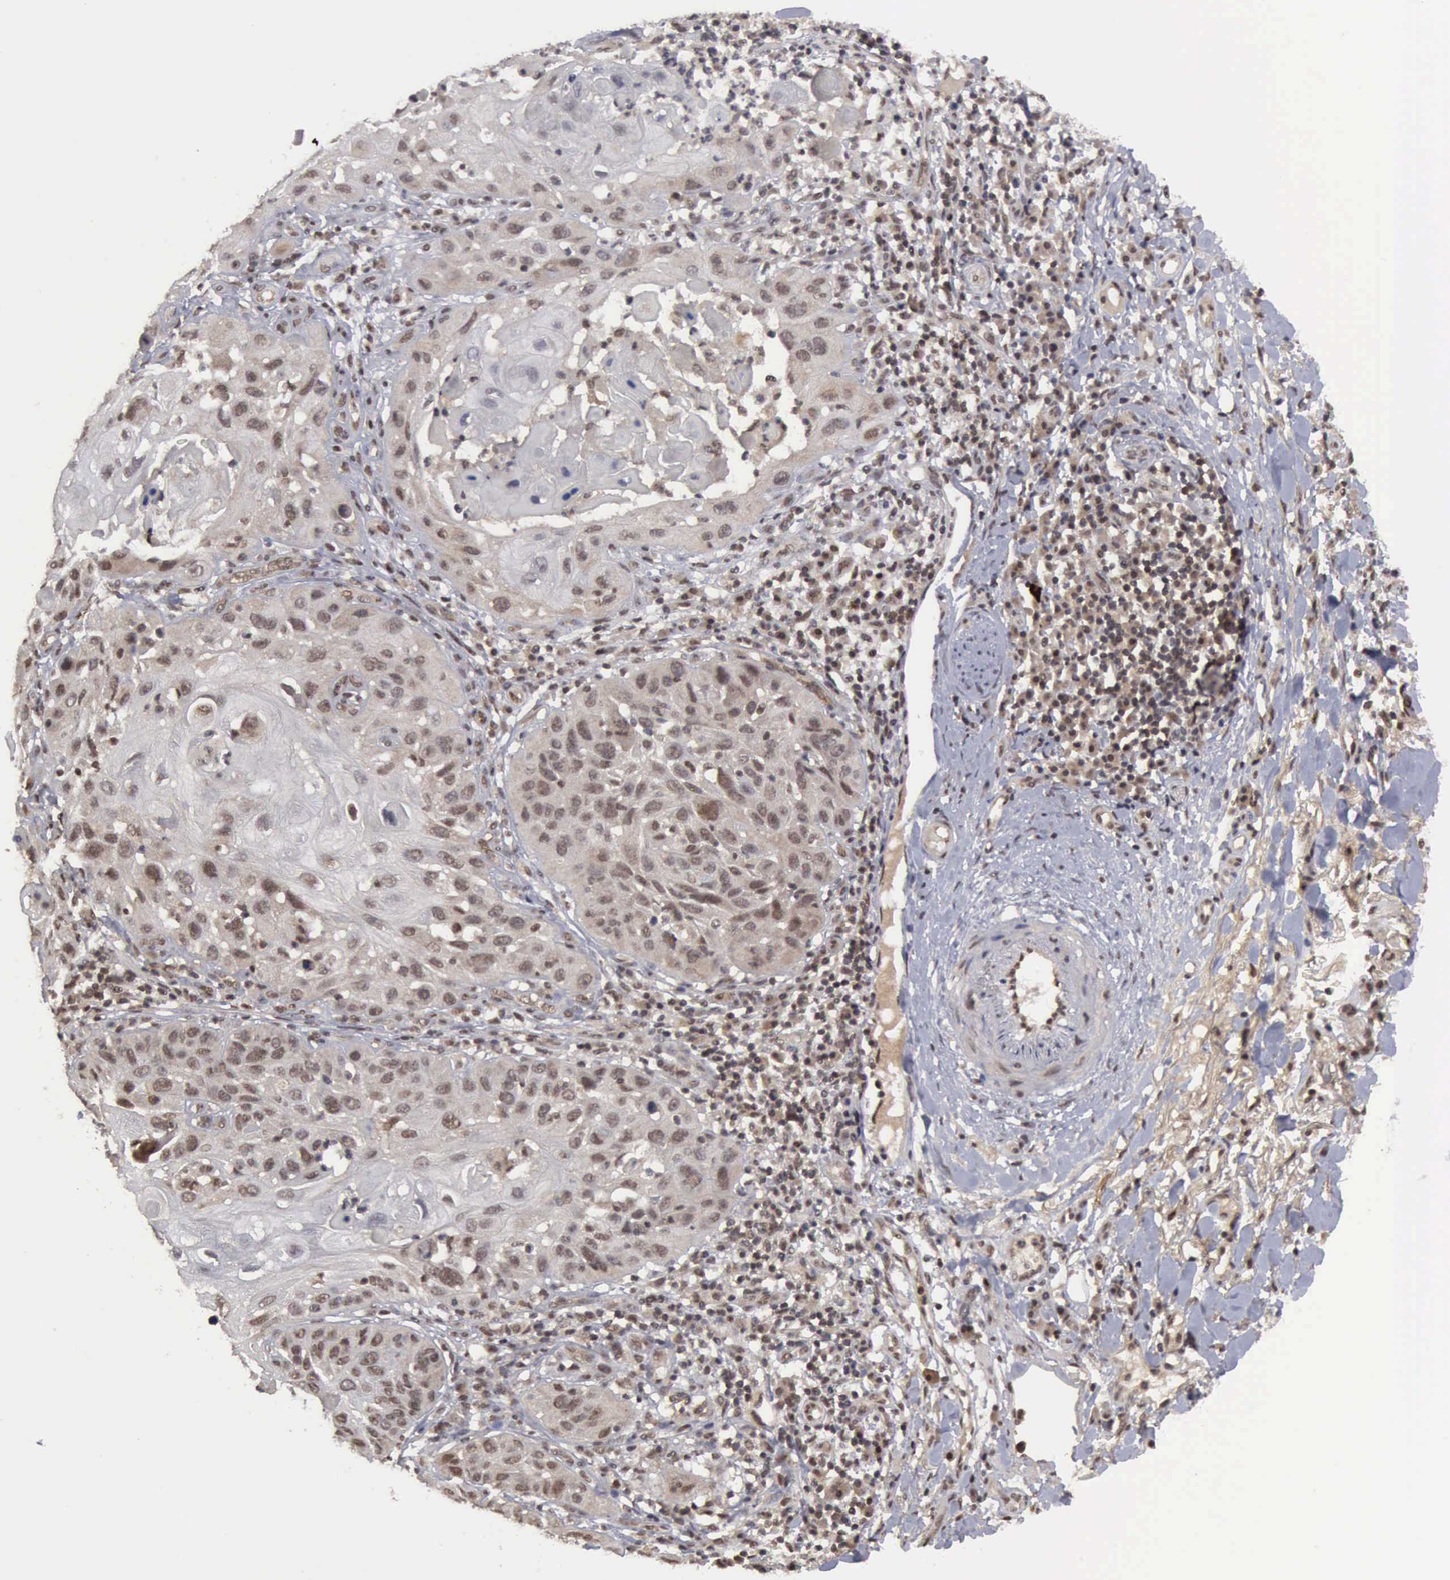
{"staining": {"intensity": "weak", "quantity": ">75%", "location": "cytoplasmic/membranous,nuclear"}, "tissue": "skin cancer", "cell_type": "Tumor cells", "image_type": "cancer", "snomed": [{"axis": "morphology", "description": "Squamous cell carcinoma, NOS"}, {"axis": "topography", "description": "Skin"}], "caption": "Tumor cells reveal low levels of weak cytoplasmic/membranous and nuclear staining in about >75% of cells in human skin cancer (squamous cell carcinoma). (IHC, brightfield microscopy, high magnification).", "gene": "CDKN2A", "patient": {"sex": "female", "age": 89}}